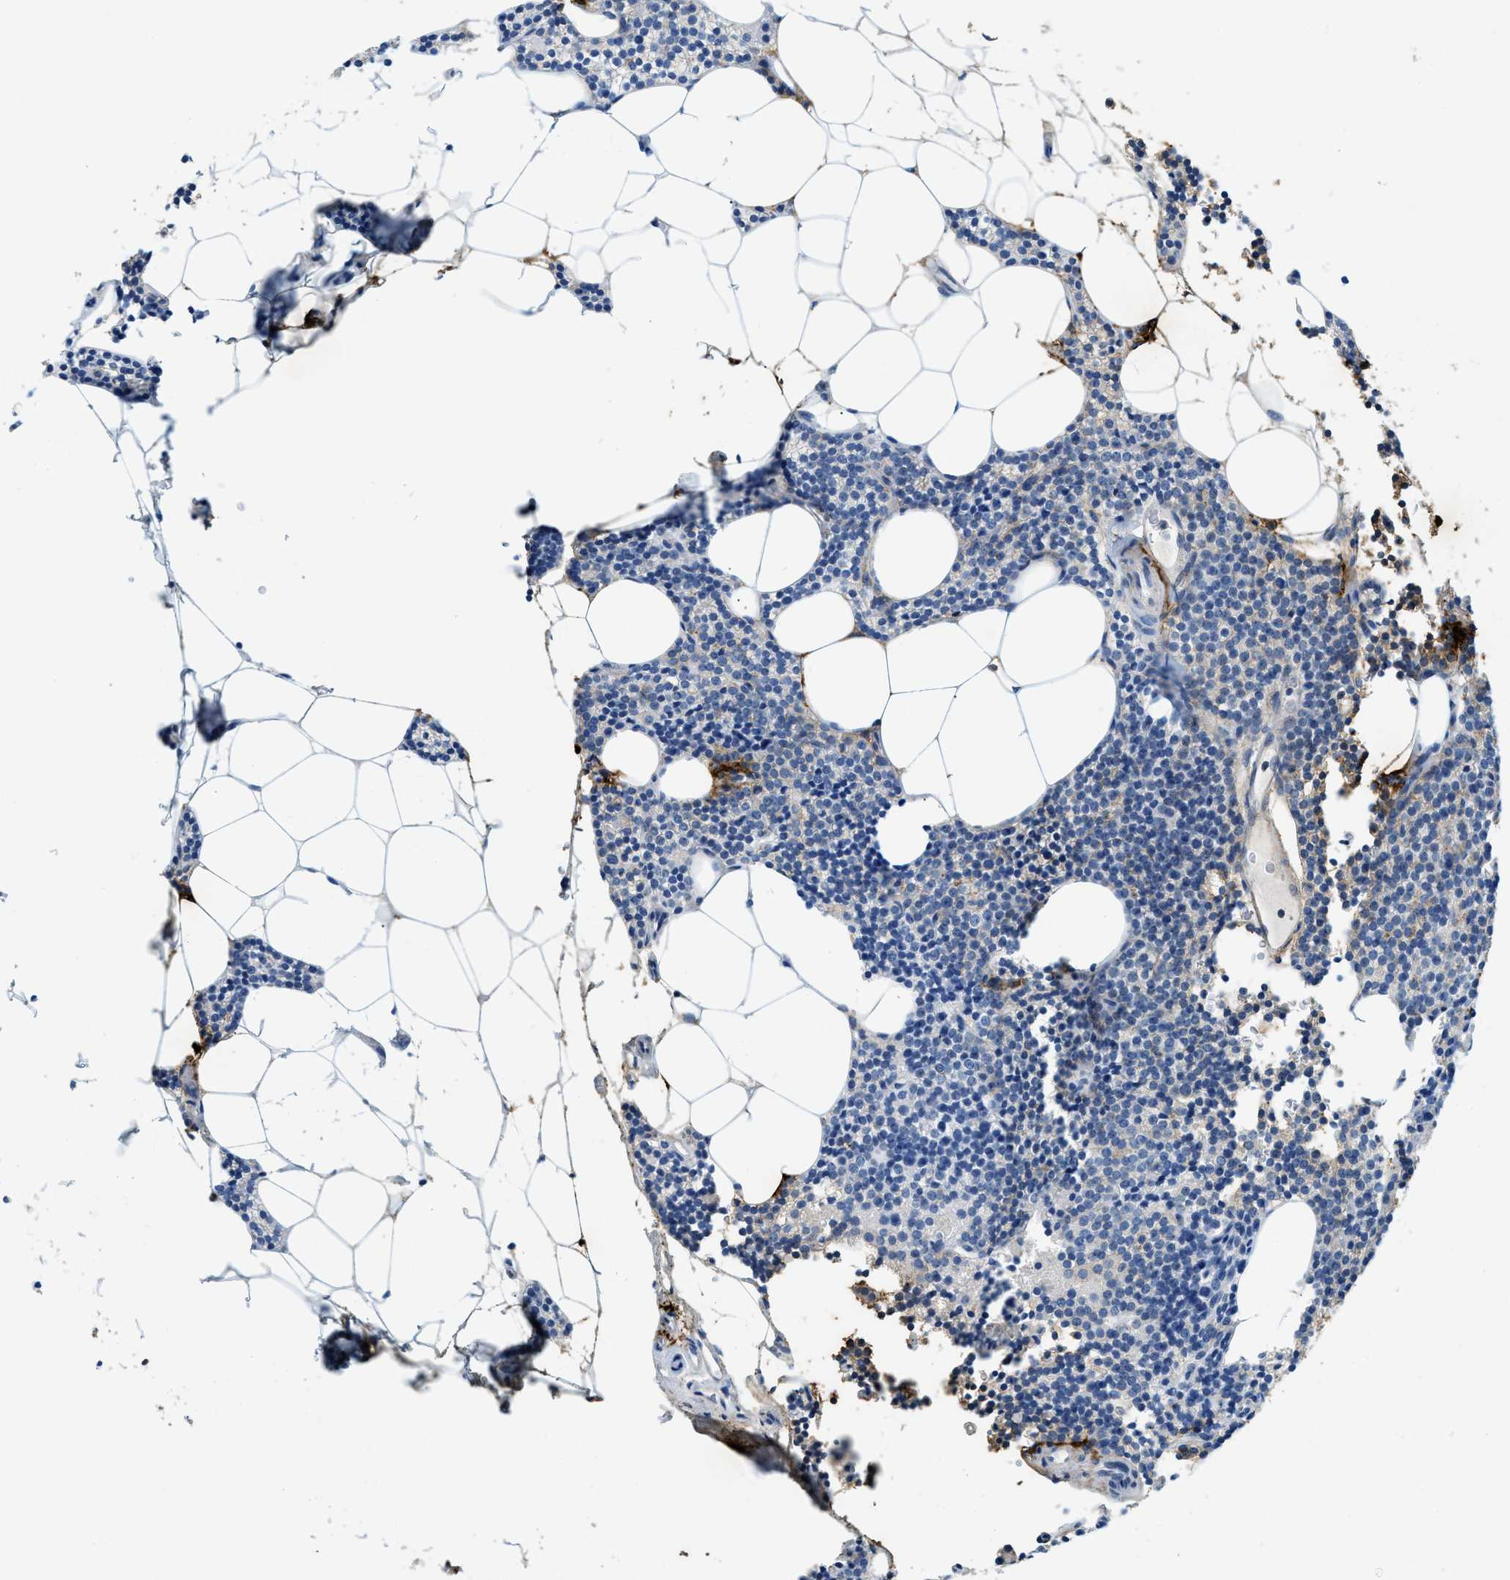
{"staining": {"intensity": "negative", "quantity": "none", "location": "none"}, "tissue": "parathyroid gland", "cell_type": "Glandular cells", "image_type": "normal", "snomed": [{"axis": "morphology", "description": "Normal tissue, NOS"}, {"axis": "morphology", "description": "Adenoma, NOS"}, {"axis": "topography", "description": "Parathyroid gland"}], "caption": "DAB immunohistochemical staining of normal human parathyroid gland exhibits no significant expression in glandular cells.", "gene": "TPSAB1", "patient": {"sex": "female", "age": 70}}